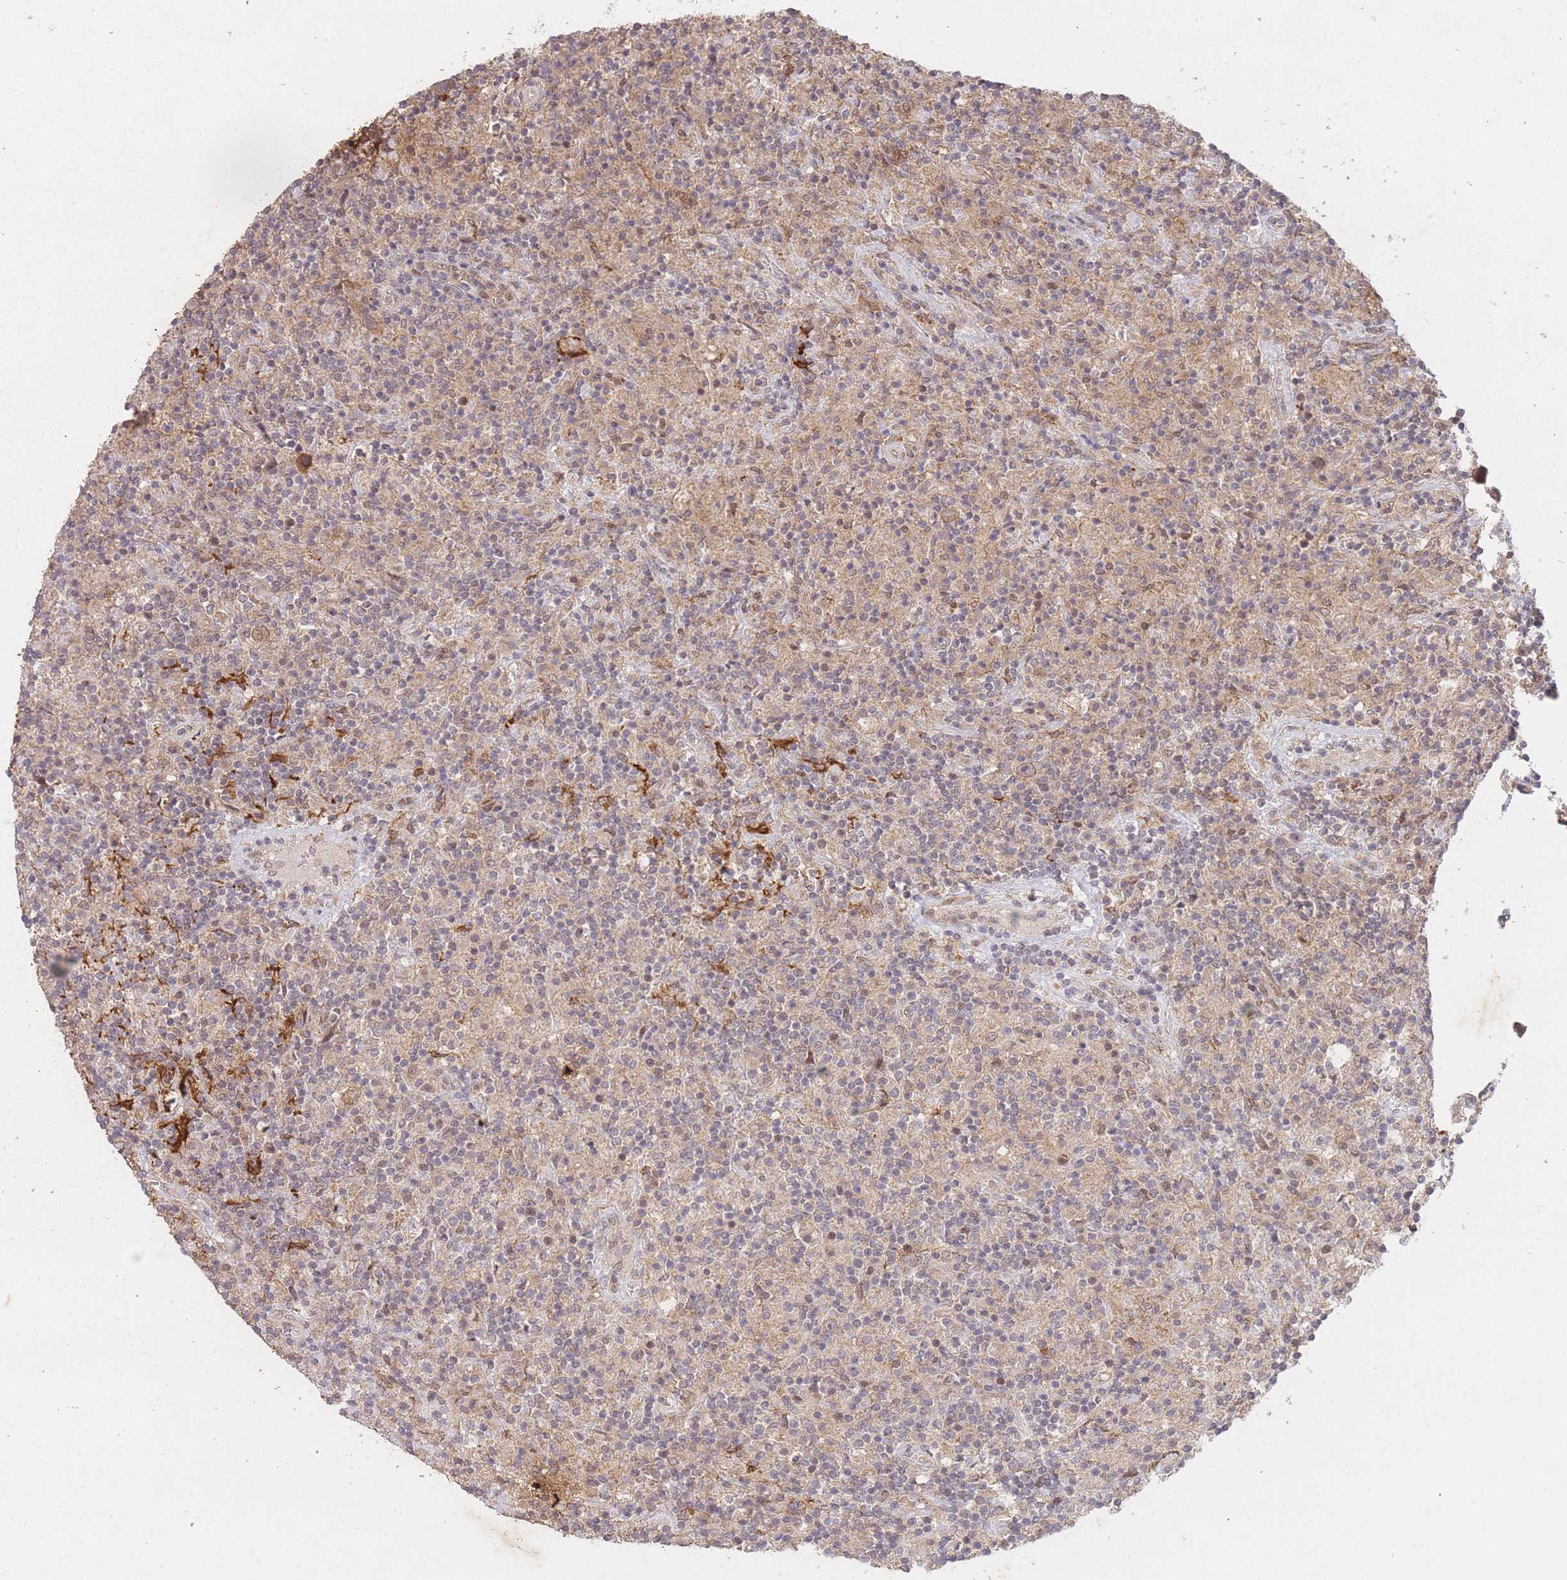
{"staining": {"intensity": "weak", "quantity": ">75%", "location": "cytoplasmic/membranous"}, "tissue": "lymphoma", "cell_type": "Tumor cells", "image_type": "cancer", "snomed": [{"axis": "morphology", "description": "Hodgkin's disease, NOS"}, {"axis": "topography", "description": "Lymph node"}], "caption": "Immunohistochemistry micrograph of Hodgkin's disease stained for a protein (brown), which displays low levels of weak cytoplasmic/membranous positivity in approximately >75% of tumor cells.", "gene": "RNF144B", "patient": {"sex": "male", "age": 70}}